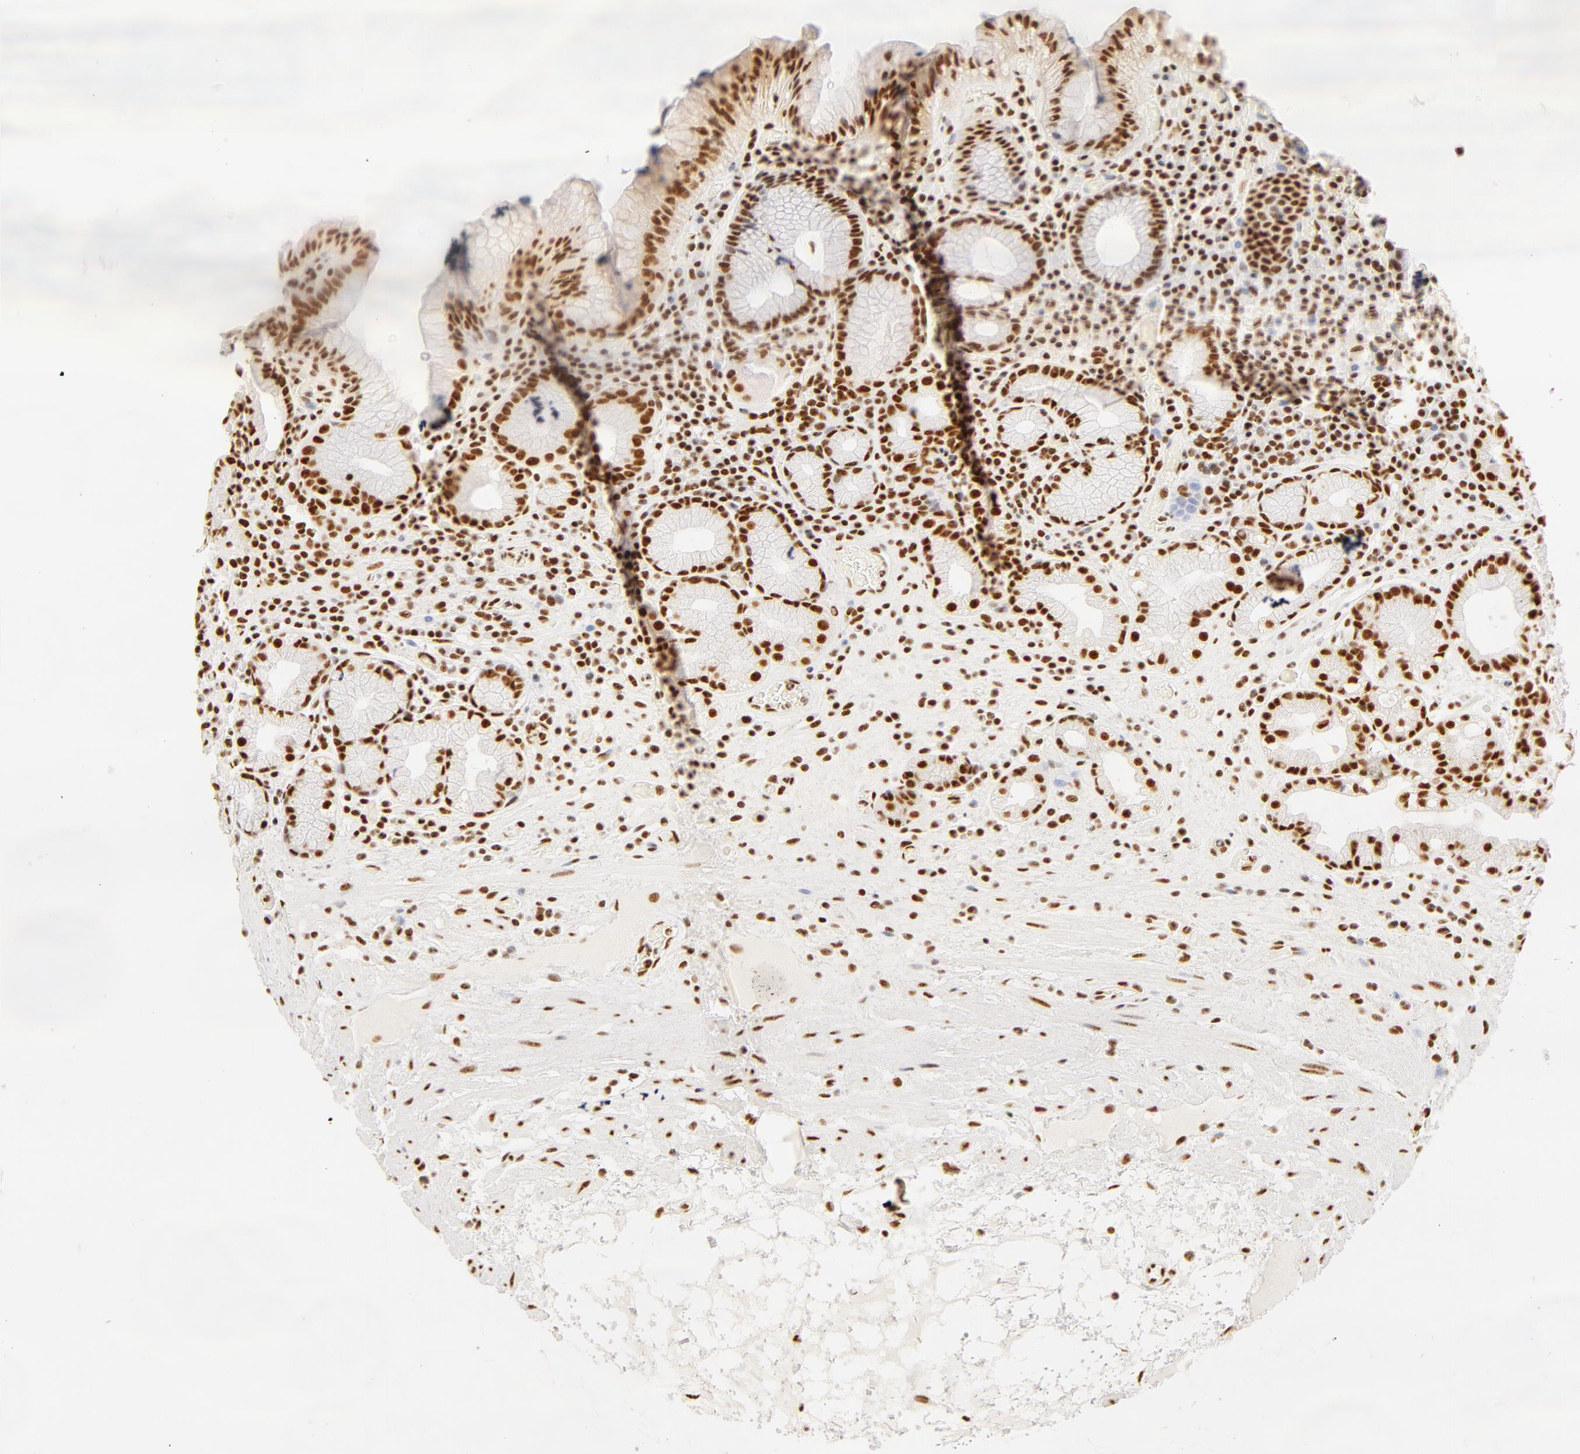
{"staining": {"intensity": "strong", "quantity": ">75%", "location": "nuclear"}, "tissue": "stomach", "cell_type": "Glandular cells", "image_type": "normal", "snomed": [{"axis": "morphology", "description": "Normal tissue, NOS"}, {"axis": "topography", "description": "Stomach, lower"}, {"axis": "topography", "description": "Duodenum"}], "caption": "An immunohistochemistry (IHC) image of unremarkable tissue is shown. Protein staining in brown shows strong nuclear positivity in stomach within glandular cells. Using DAB (3,3'-diaminobenzidine) (brown) and hematoxylin (blue) stains, captured at high magnification using brightfield microscopy.", "gene": "RBM39", "patient": {"sex": "male", "age": 84}}